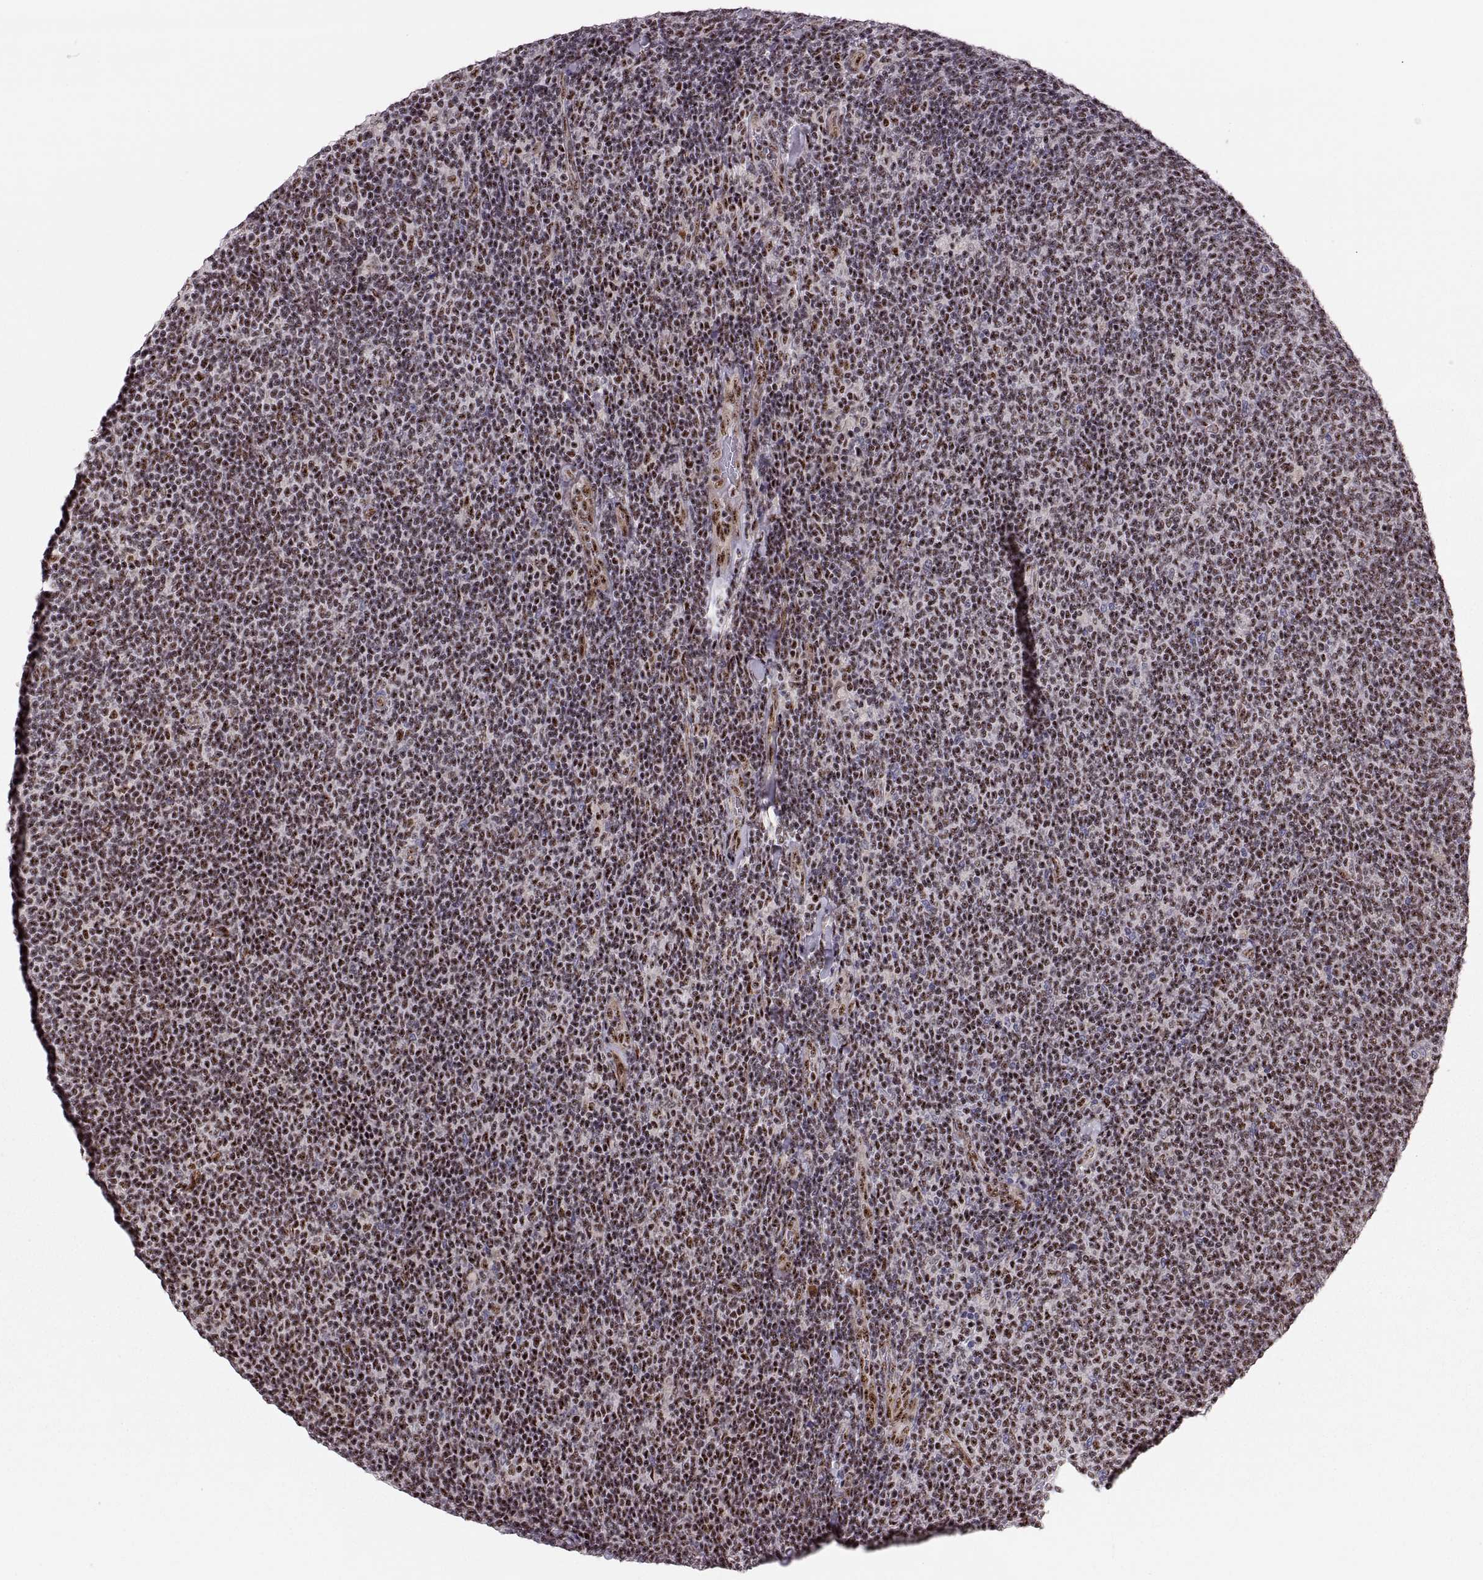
{"staining": {"intensity": "weak", "quantity": "25%-75%", "location": "nuclear"}, "tissue": "lymphoma", "cell_type": "Tumor cells", "image_type": "cancer", "snomed": [{"axis": "morphology", "description": "Malignant lymphoma, non-Hodgkin's type, Low grade"}, {"axis": "topography", "description": "Lymph node"}], "caption": "Immunohistochemistry (IHC) of human malignant lymphoma, non-Hodgkin's type (low-grade) demonstrates low levels of weak nuclear staining in about 25%-75% of tumor cells.", "gene": "ZCCHC17", "patient": {"sex": "male", "age": 52}}